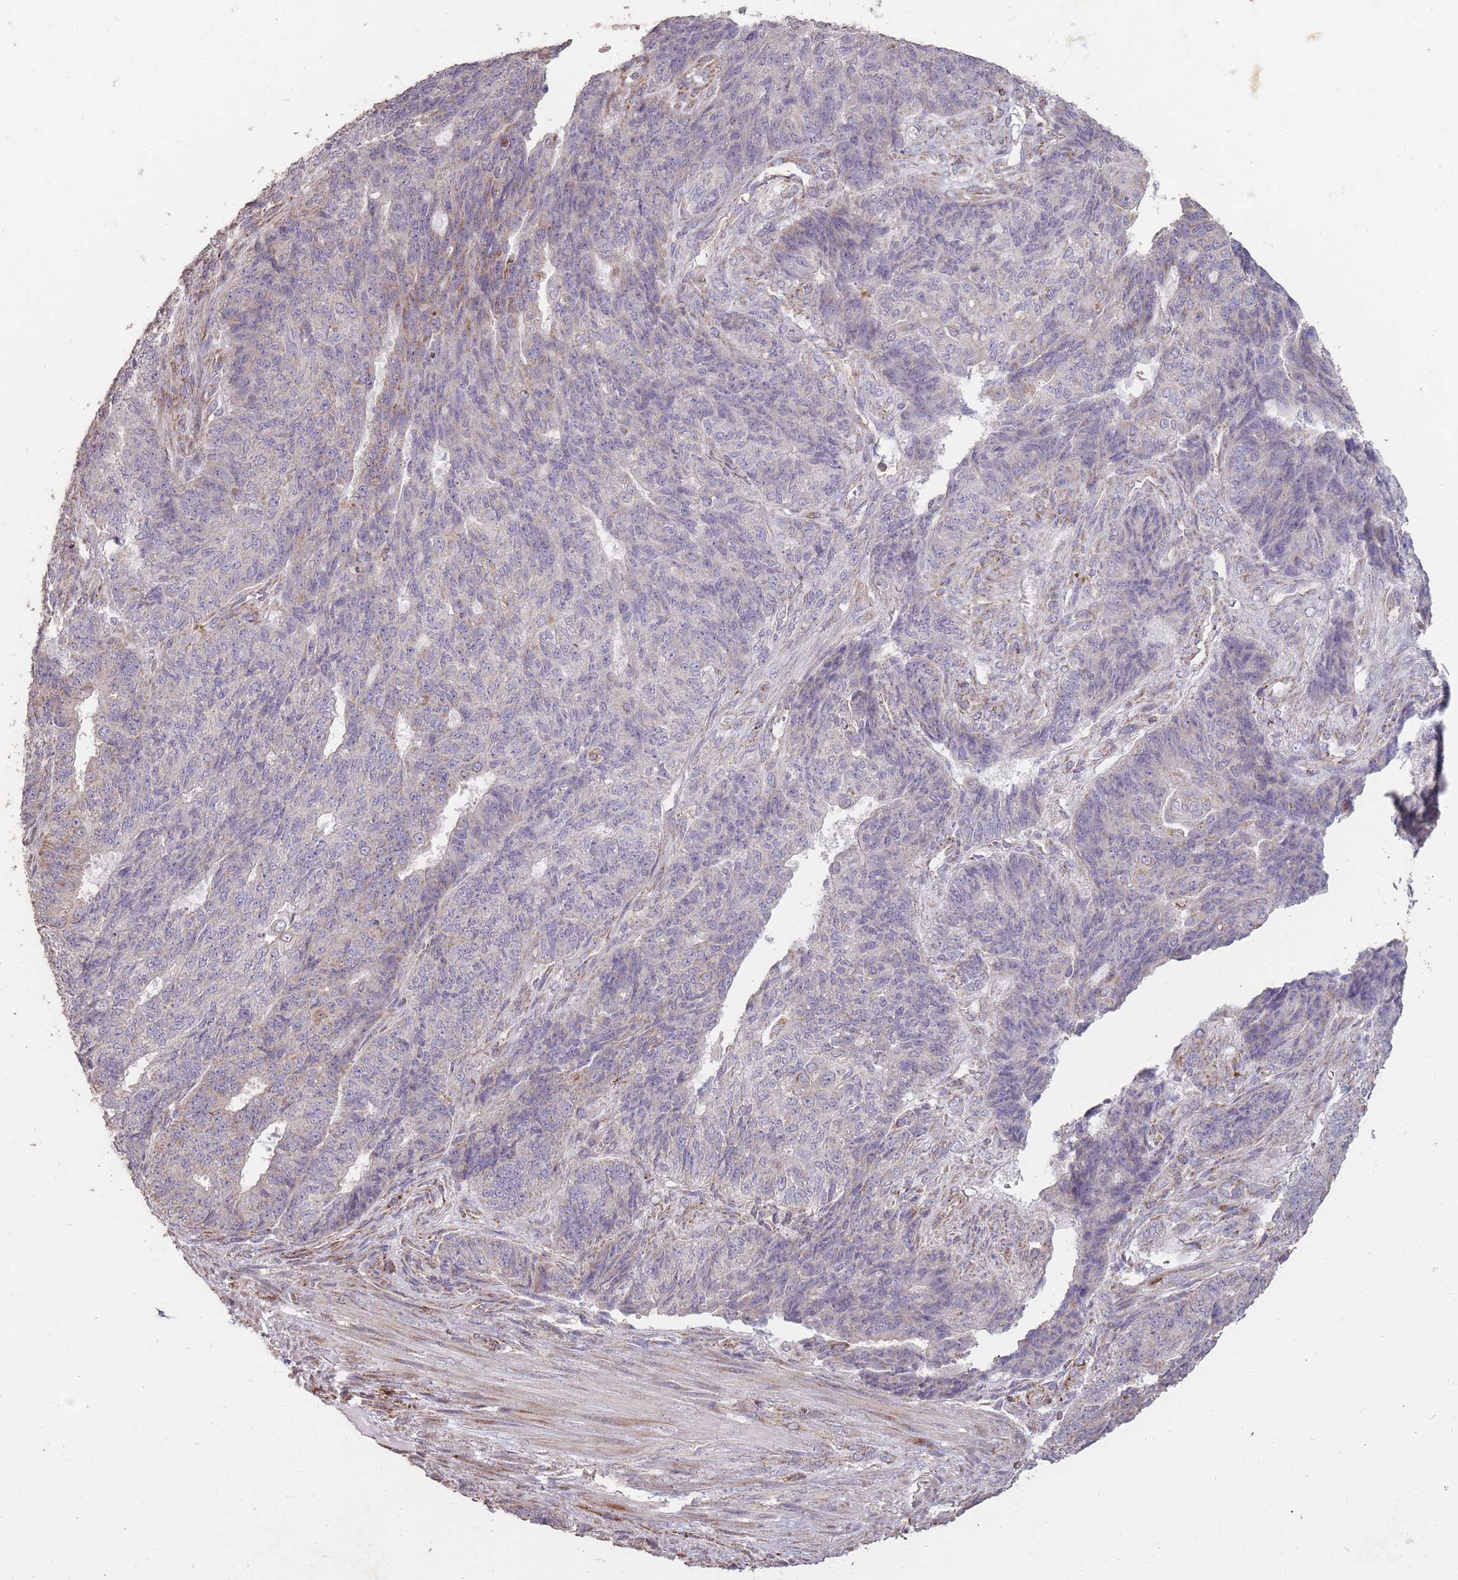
{"staining": {"intensity": "negative", "quantity": "none", "location": "none"}, "tissue": "endometrial cancer", "cell_type": "Tumor cells", "image_type": "cancer", "snomed": [{"axis": "morphology", "description": "Adenocarcinoma, NOS"}, {"axis": "topography", "description": "Endometrium"}], "caption": "Photomicrograph shows no protein positivity in tumor cells of endometrial adenocarcinoma tissue. Brightfield microscopy of immunohistochemistry stained with DAB (brown) and hematoxylin (blue), captured at high magnification.", "gene": "CNOT8", "patient": {"sex": "female", "age": 32}}